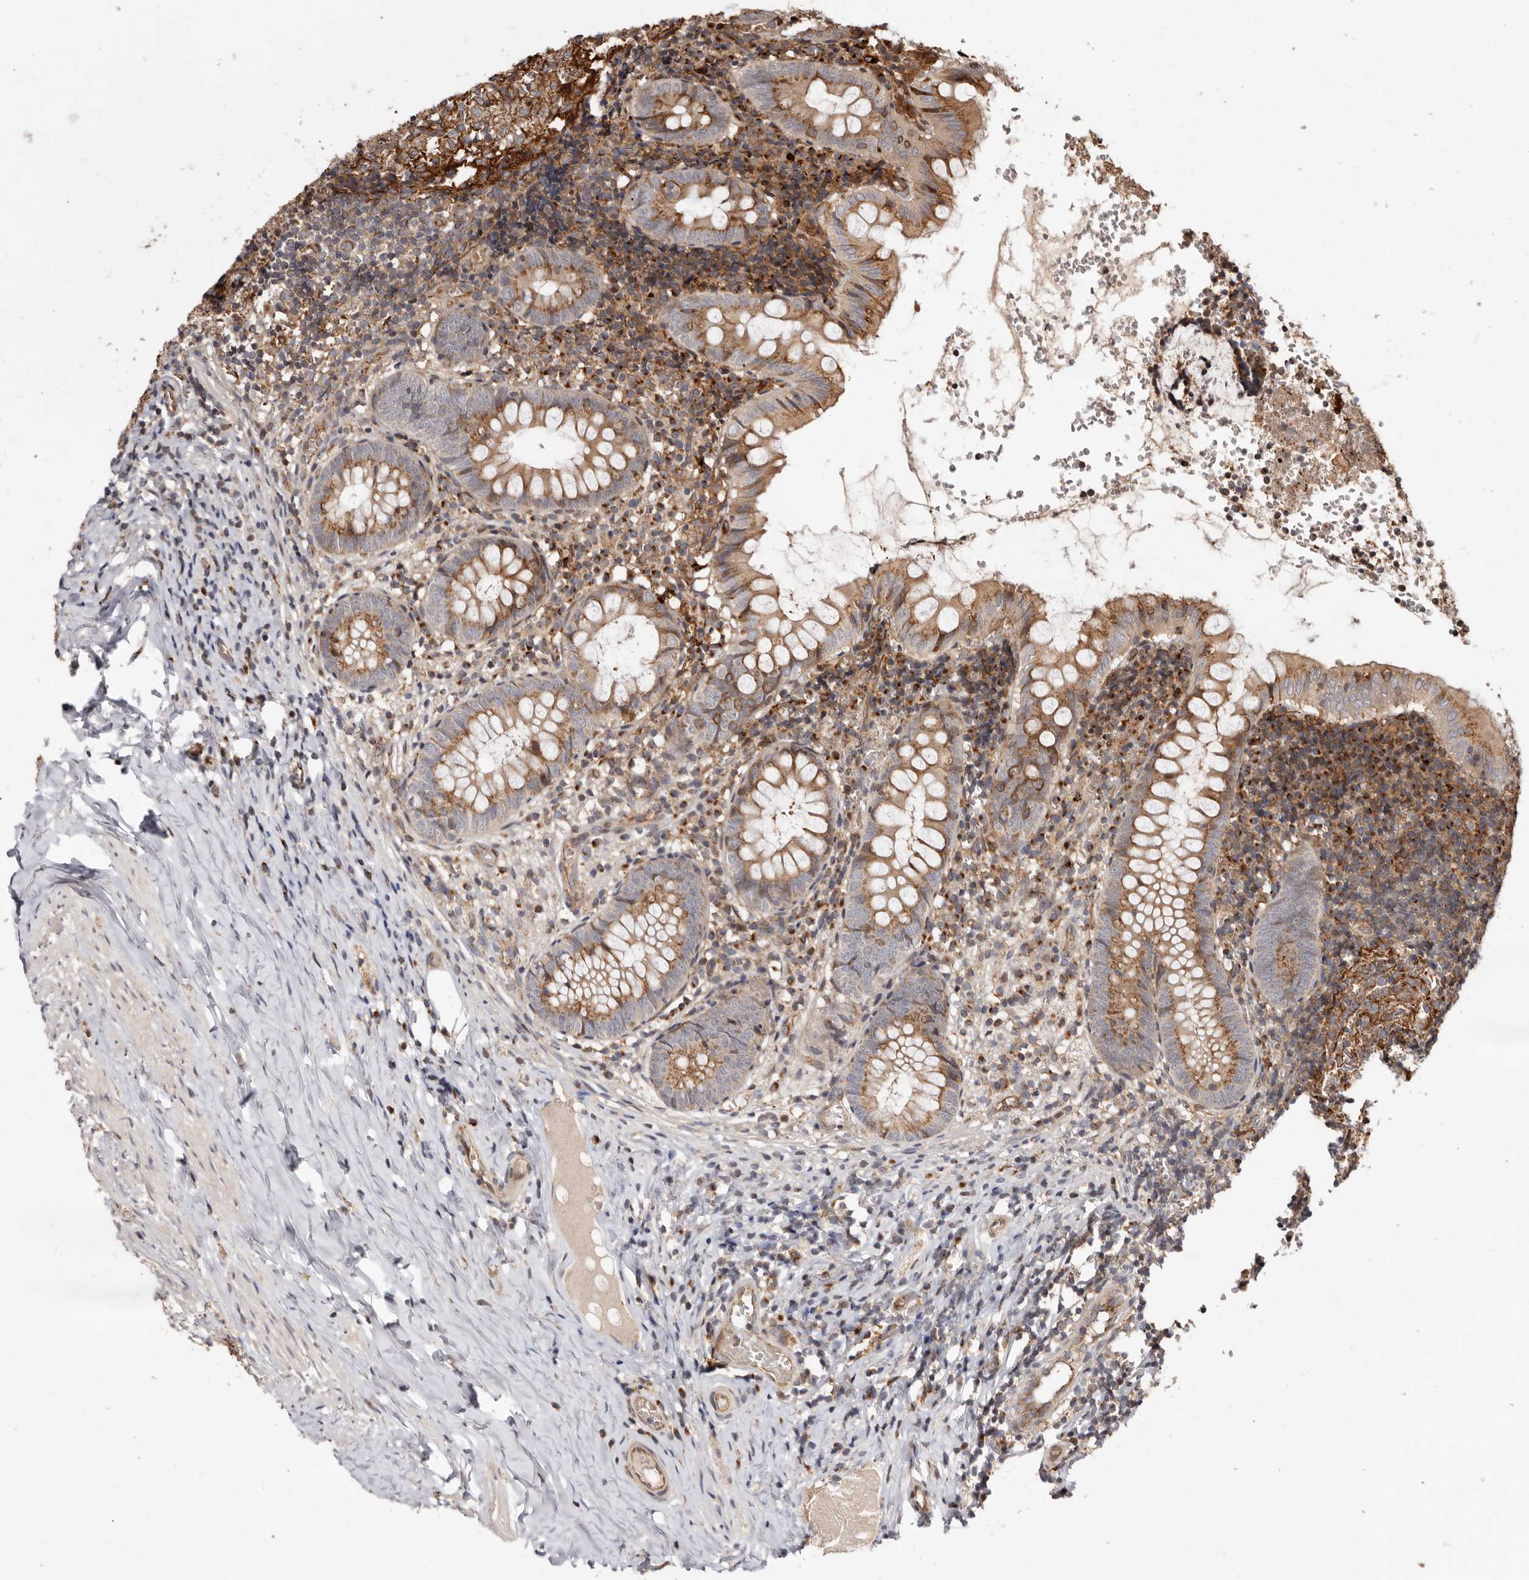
{"staining": {"intensity": "moderate", "quantity": ">75%", "location": "cytoplasmic/membranous"}, "tissue": "appendix", "cell_type": "Glandular cells", "image_type": "normal", "snomed": [{"axis": "morphology", "description": "Normal tissue, NOS"}, {"axis": "topography", "description": "Appendix"}], "caption": "Brown immunohistochemical staining in normal human appendix shows moderate cytoplasmic/membranous expression in about >75% of glandular cells.", "gene": "GPR27", "patient": {"sex": "male", "age": 8}}